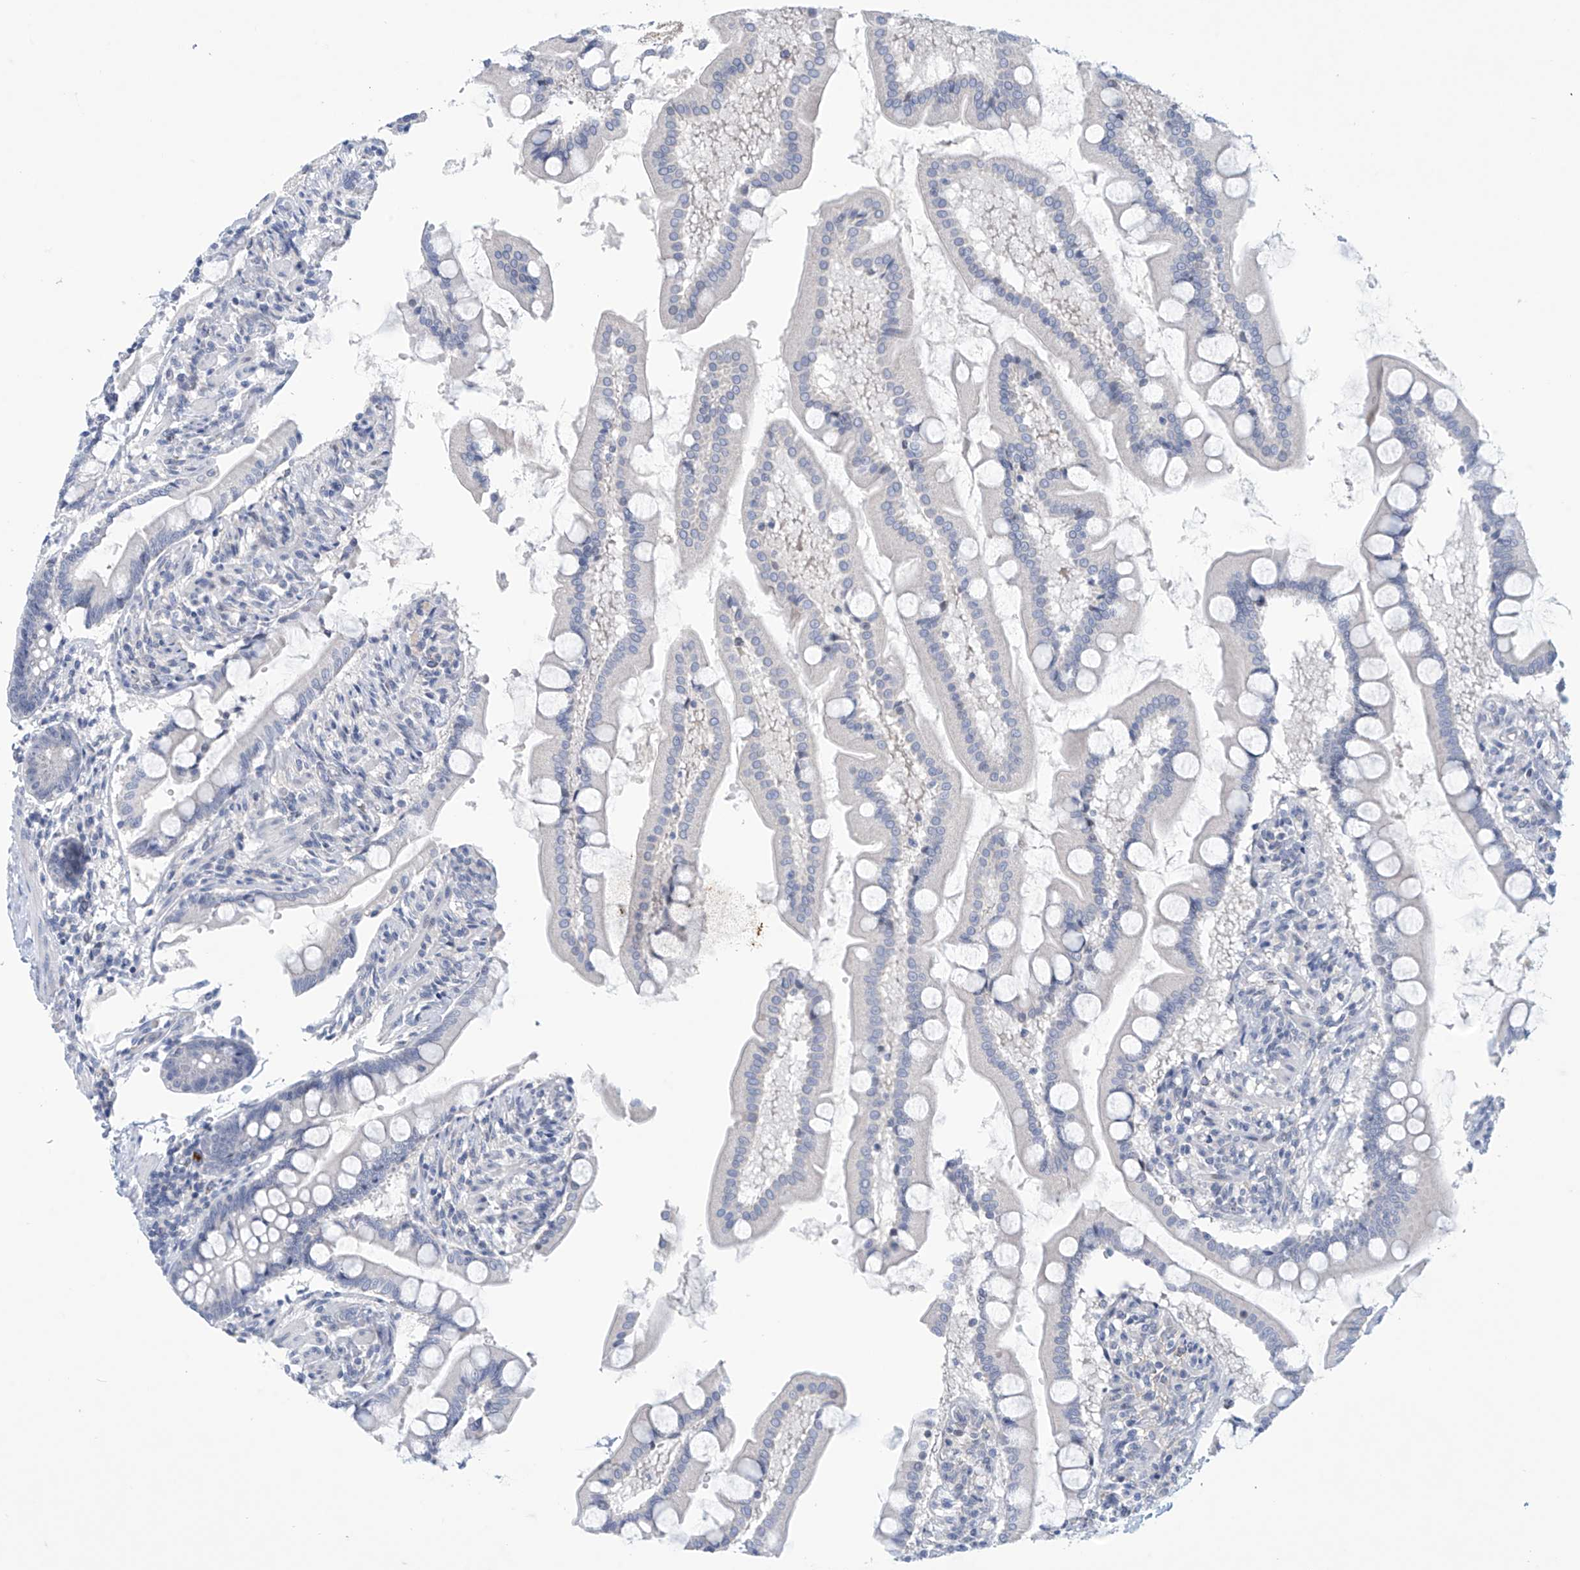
{"staining": {"intensity": "negative", "quantity": "none", "location": "none"}, "tissue": "small intestine", "cell_type": "Glandular cells", "image_type": "normal", "snomed": [{"axis": "morphology", "description": "Normal tissue, NOS"}, {"axis": "topography", "description": "Small intestine"}], "caption": "Unremarkable small intestine was stained to show a protein in brown. There is no significant positivity in glandular cells.", "gene": "SLC35A5", "patient": {"sex": "male", "age": 41}}